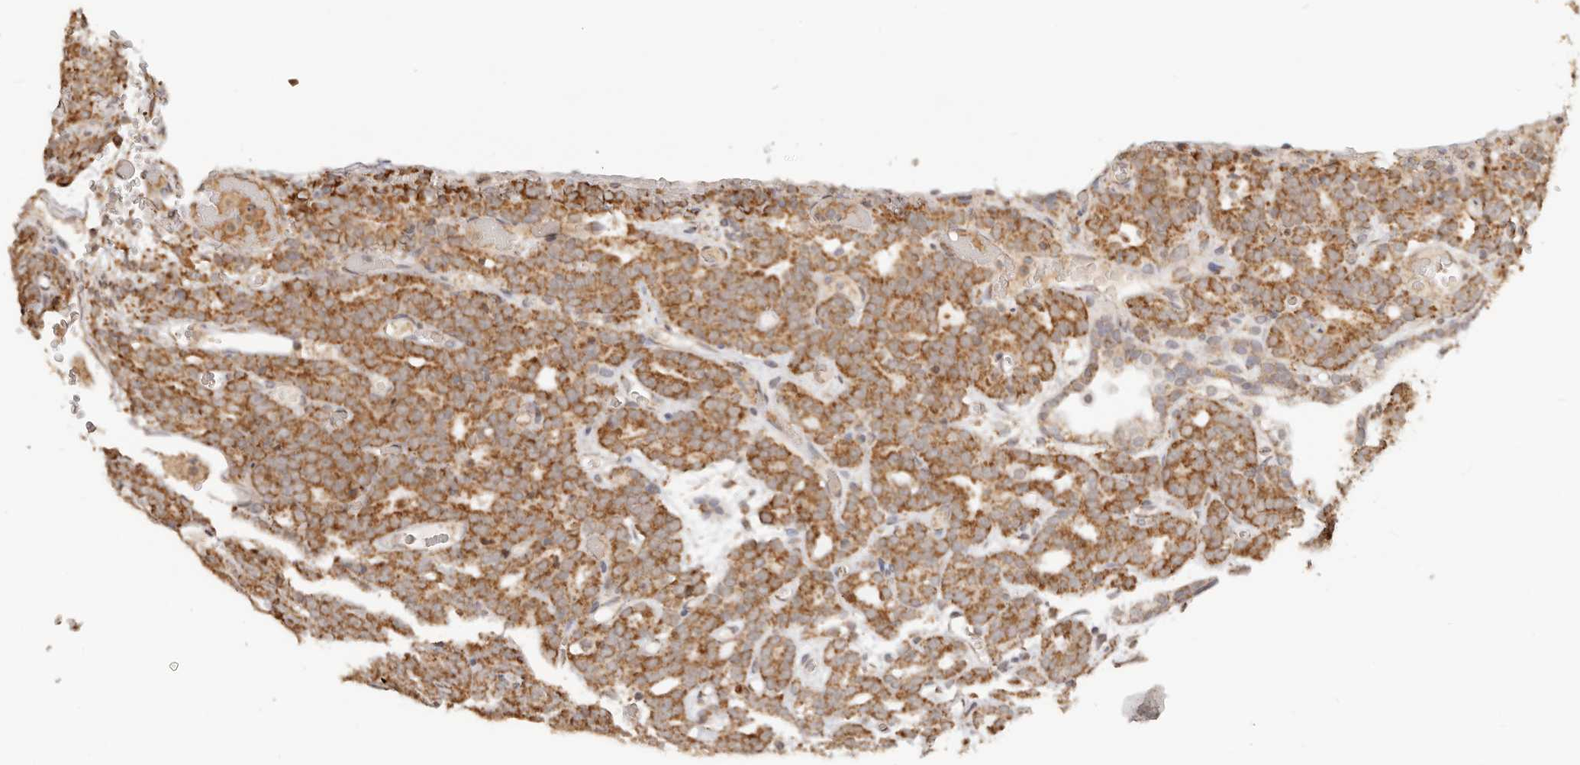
{"staining": {"intensity": "moderate", "quantity": ">75%", "location": "cytoplasmic/membranous"}, "tissue": "prostate cancer", "cell_type": "Tumor cells", "image_type": "cancer", "snomed": [{"axis": "morphology", "description": "Adenocarcinoma, High grade"}, {"axis": "topography", "description": "Prostate"}], "caption": "Approximately >75% of tumor cells in human prostate high-grade adenocarcinoma show moderate cytoplasmic/membranous protein positivity as visualized by brown immunohistochemical staining.", "gene": "NDUFB11", "patient": {"sex": "male", "age": 62}}